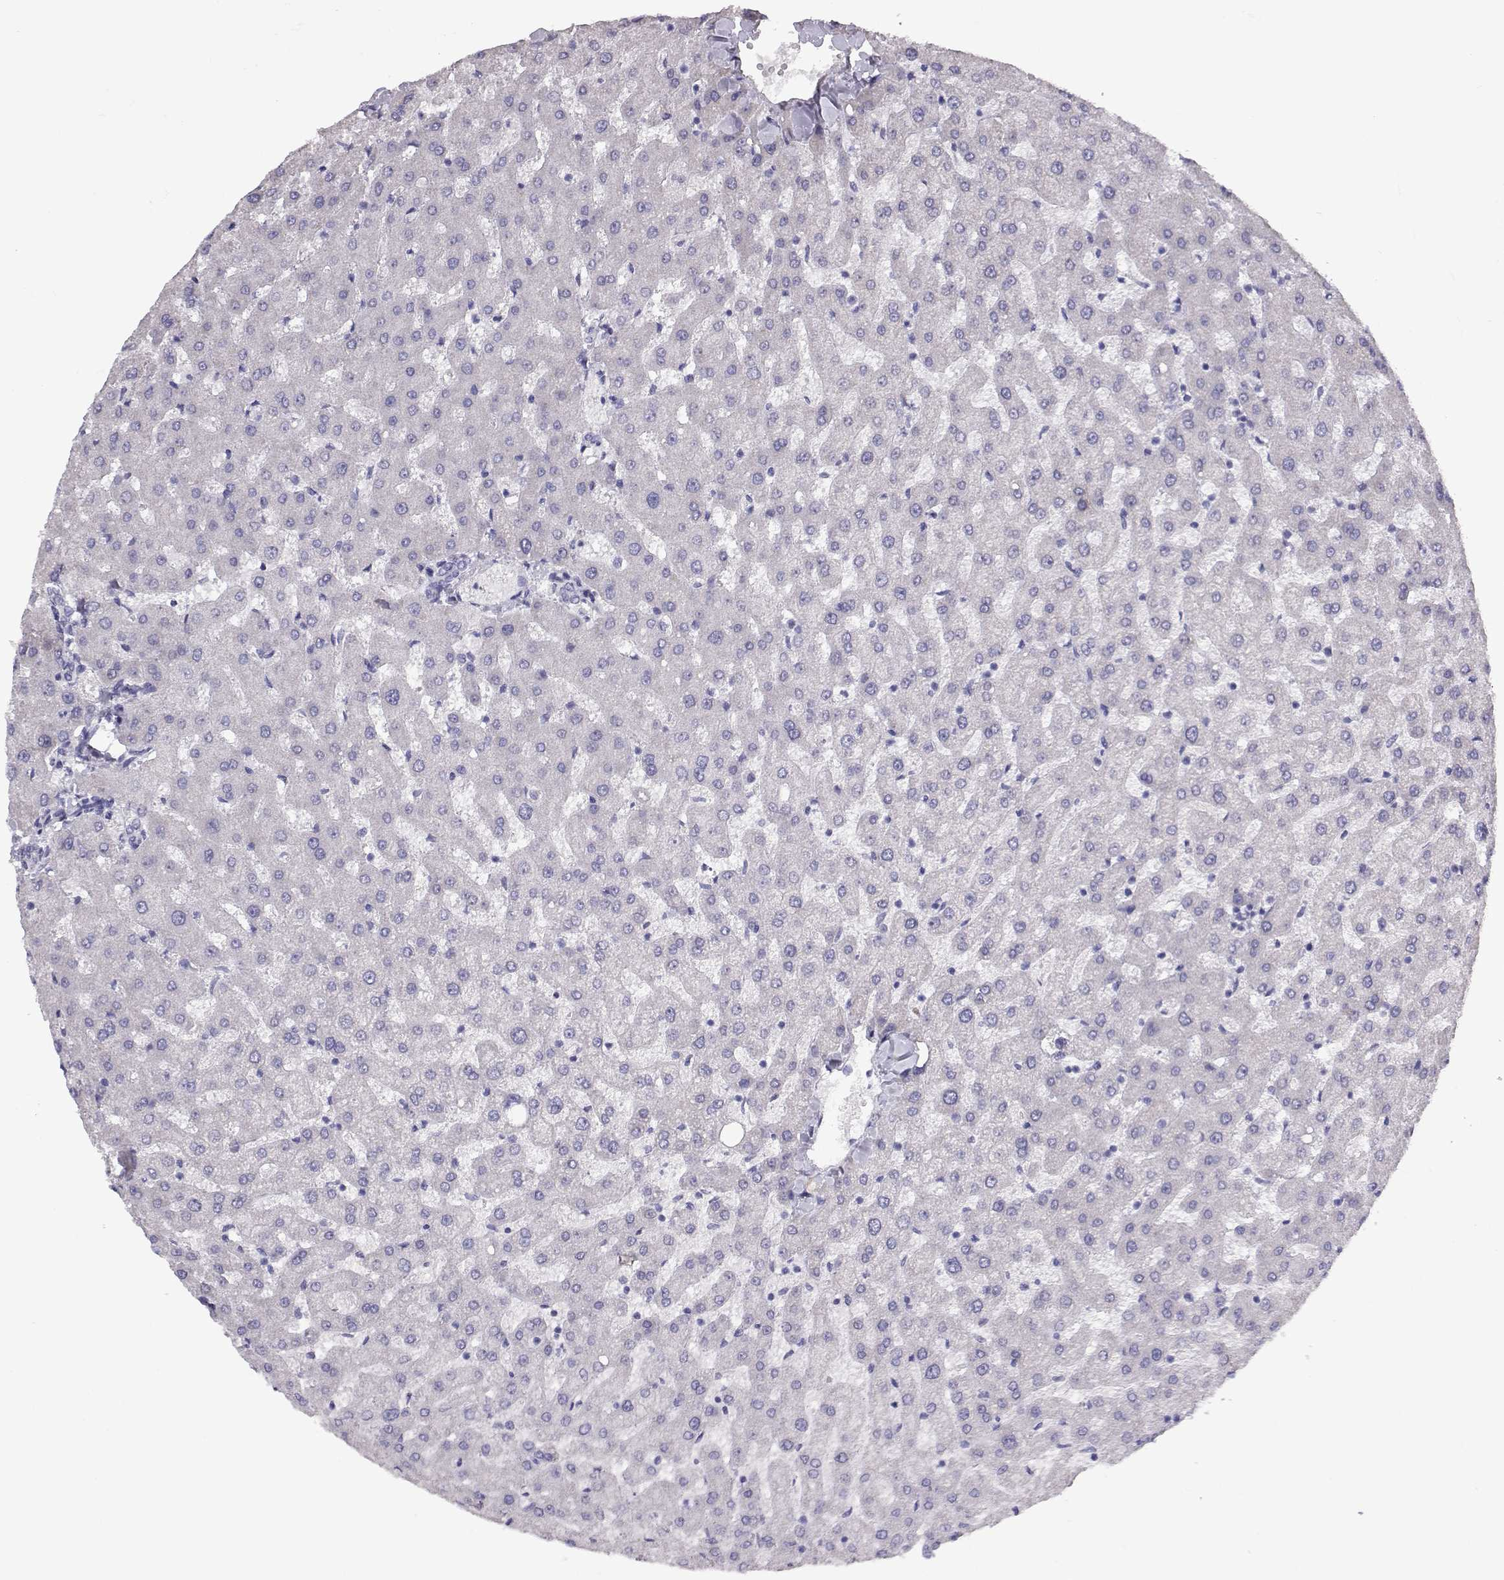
{"staining": {"intensity": "negative", "quantity": "none", "location": "none"}, "tissue": "liver", "cell_type": "Cholangiocytes", "image_type": "normal", "snomed": [{"axis": "morphology", "description": "Normal tissue, NOS"}, {"axis": "topography", "description": "Liver"}], "caption": "Liver was stained to show a protein in brown. There is no significant positivity in cholangiocytes. (DAB IHC with hematoxylin counter stain).", "gene": "PMCH", "patient": {"sex": "female", "age": 50}}